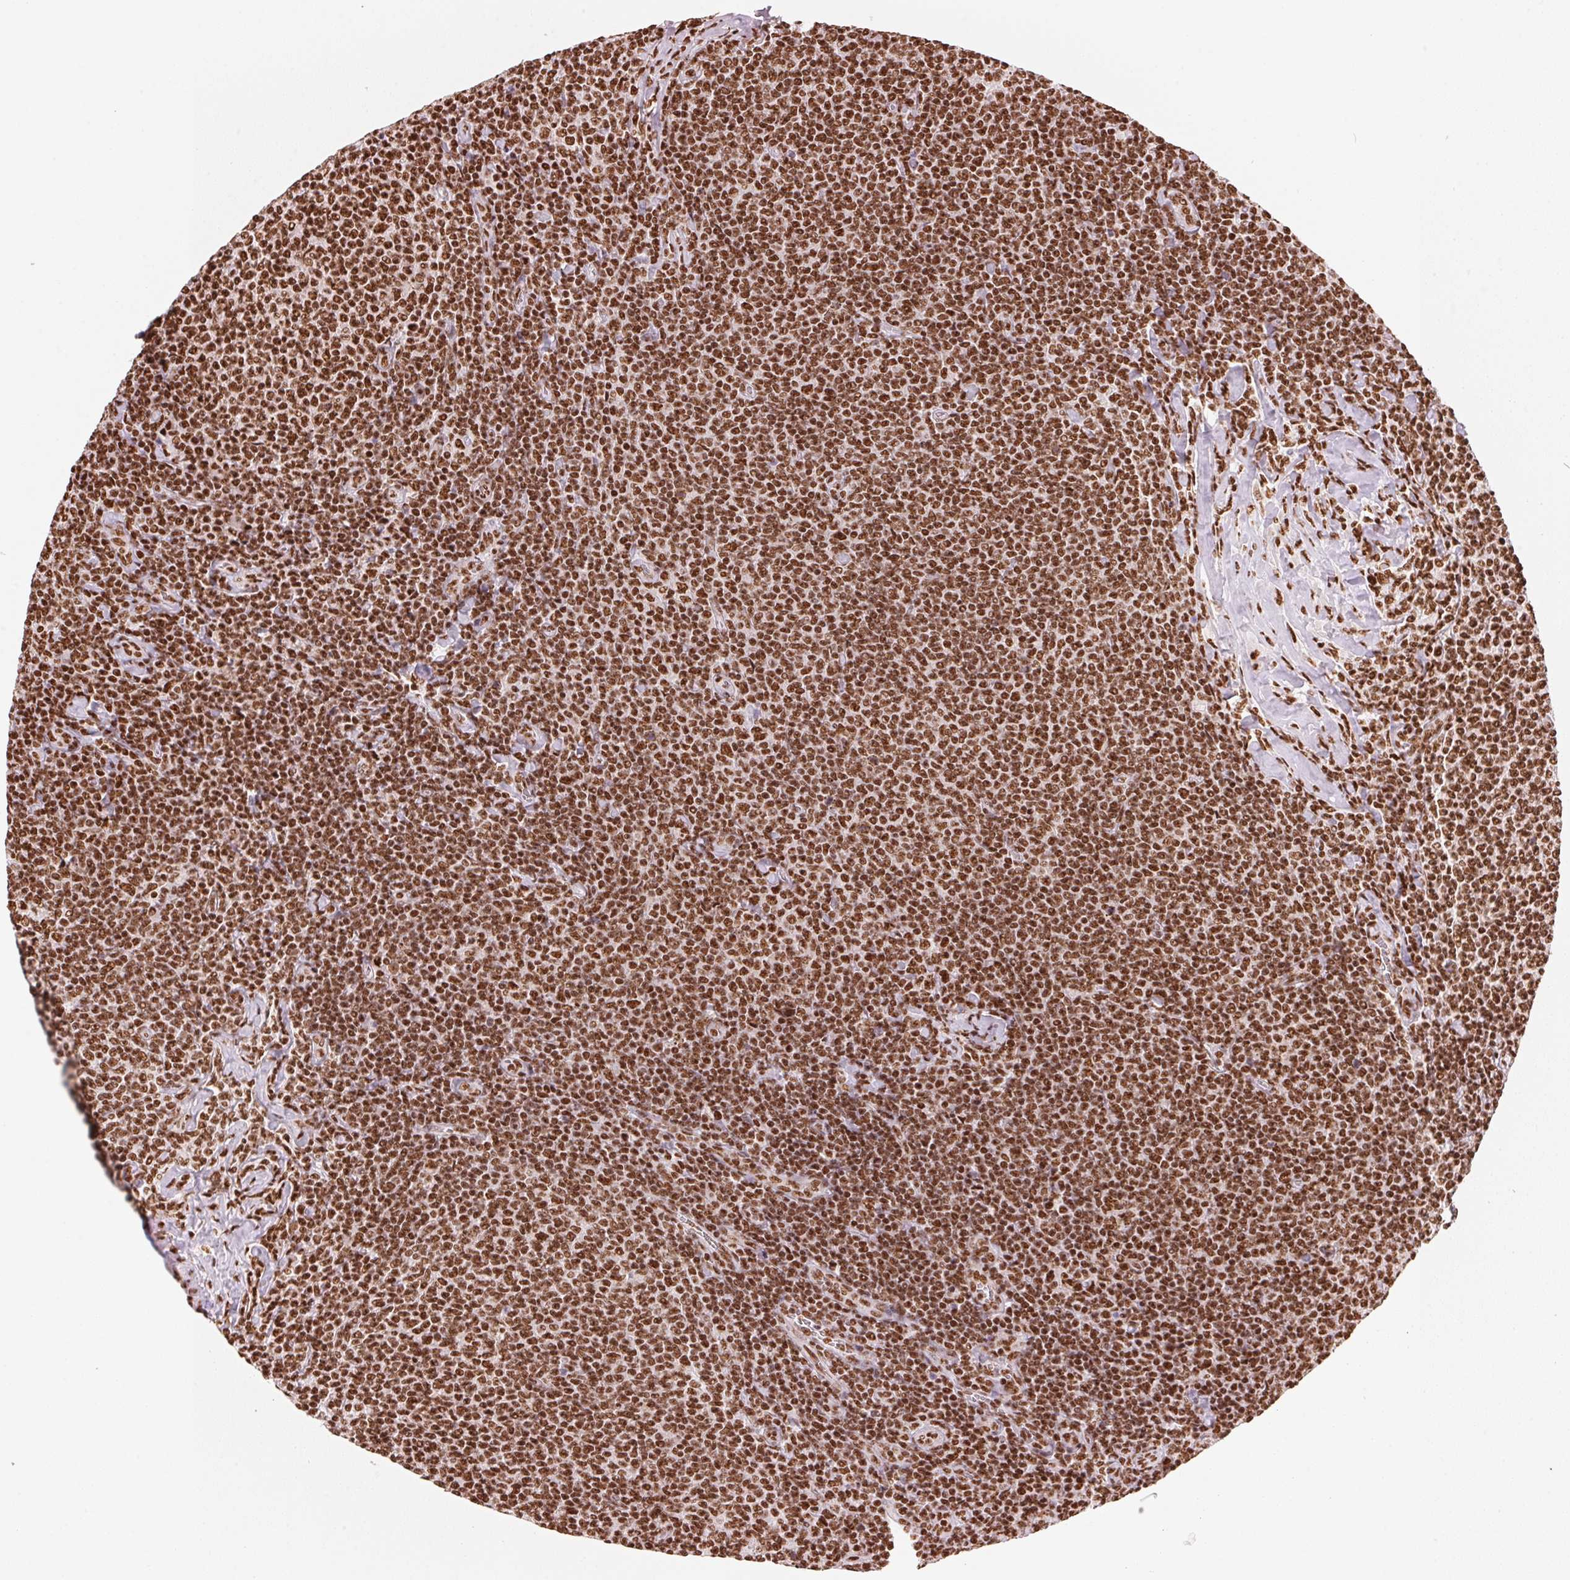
{"staining": {"intensity": "strong", "quantity": ">75%", "location": "nuclear"}, "tissue": "lymphoma", "cell_type": "Tumor cells", "image_type": "cancer", "snomed": [{"axis": "morphology", "description": "Malignant lymphoma, non-Hodgkin's type, Low grade"}, {"axis": "topography", "description": "Lymph node"}], "caption": "This image displays lymphoma stained with immunohistochemistry (IHC) to label a protein in brown. The nuclear of tumor cells show strong positivity for the protein. Nuclei are counter-stained blue.", "gene": "NXF1", "patient": {"sex": "male", "age": 52}}